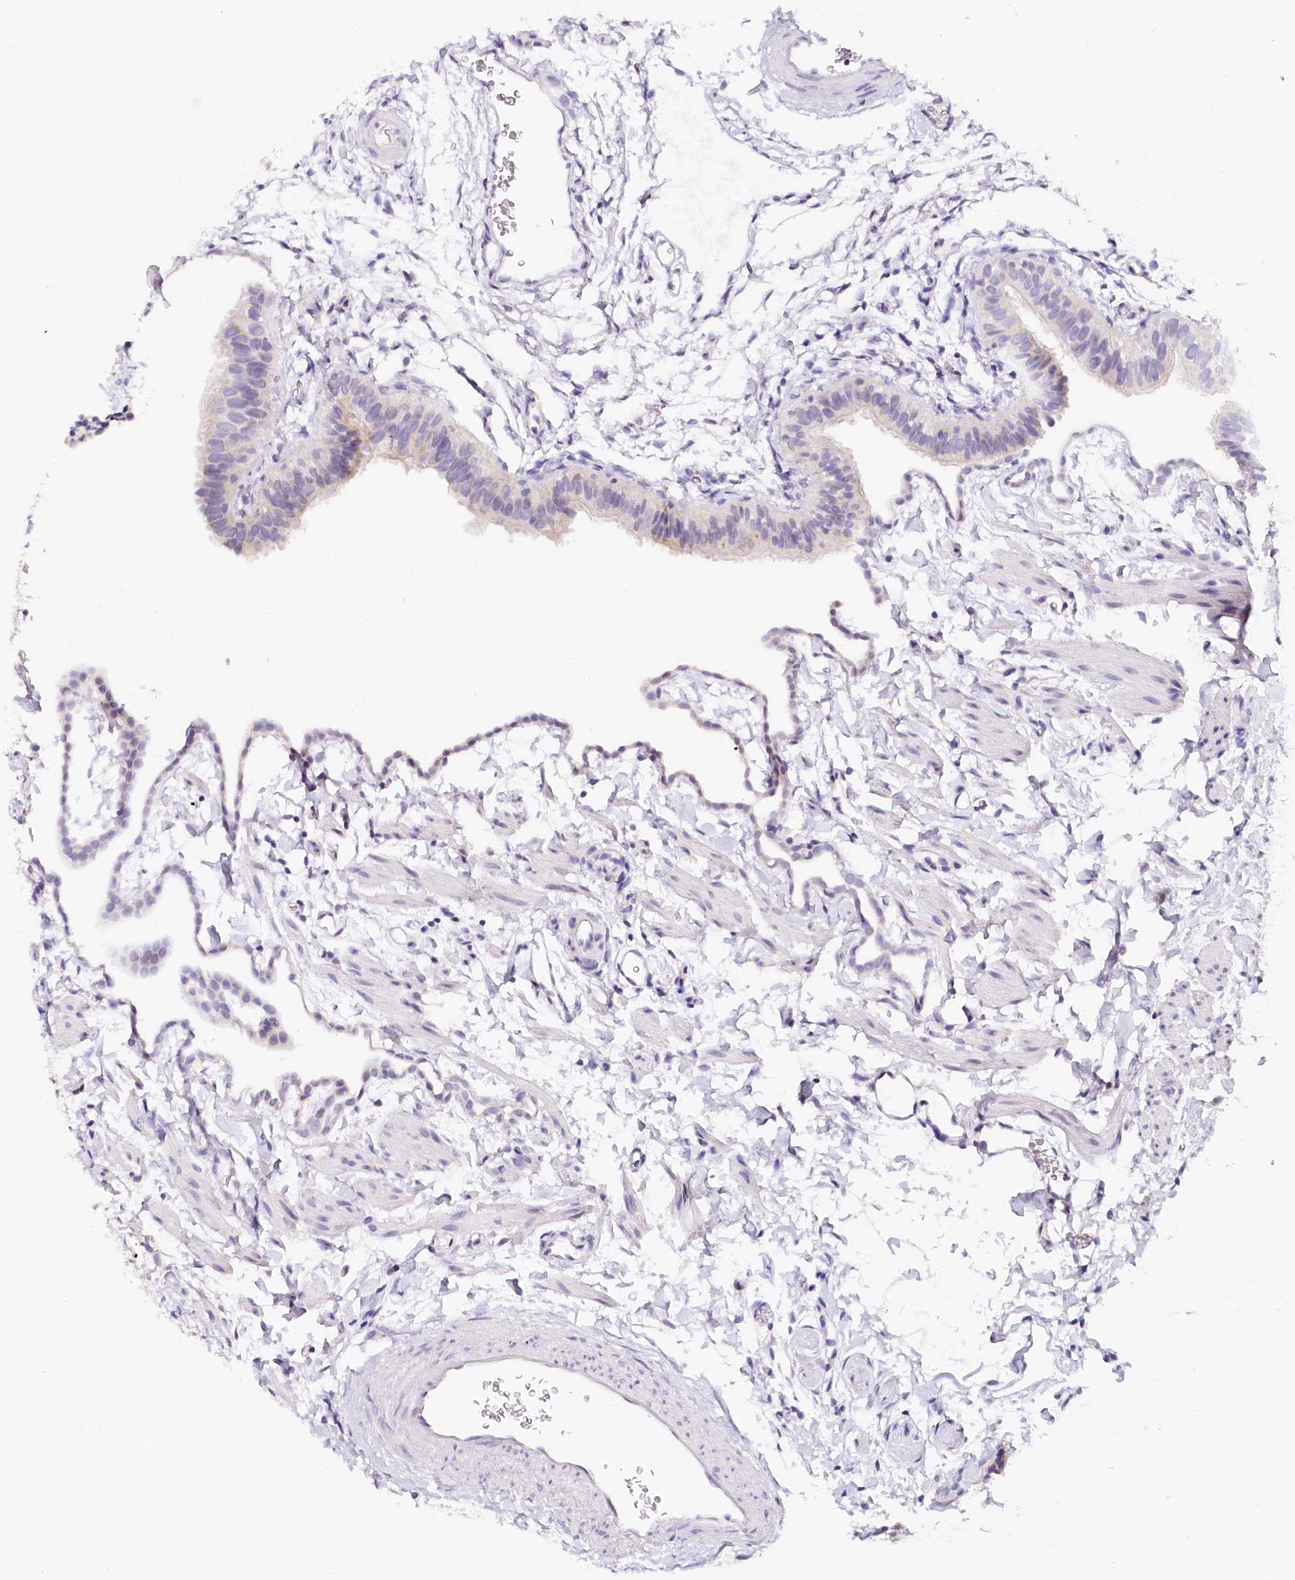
{"staining": {"intensity": "weak", "quantity": "<25%", "location": "cytoplasmic/membranous"}, "tissue": "fallopian tube", "cell_type": "Glandular cells", "image_type": "normal", "snomed": [{"axis": "morphology", "description": "Normal tissue, NOS"}, {"axis": "topography", "description": "Fallopian tube"}], "caption": "IHC of benign human fallopian tube displays no staining in glandular cells.", "gene": "TP53", "patient": {"sex": "female", "age": 35}}